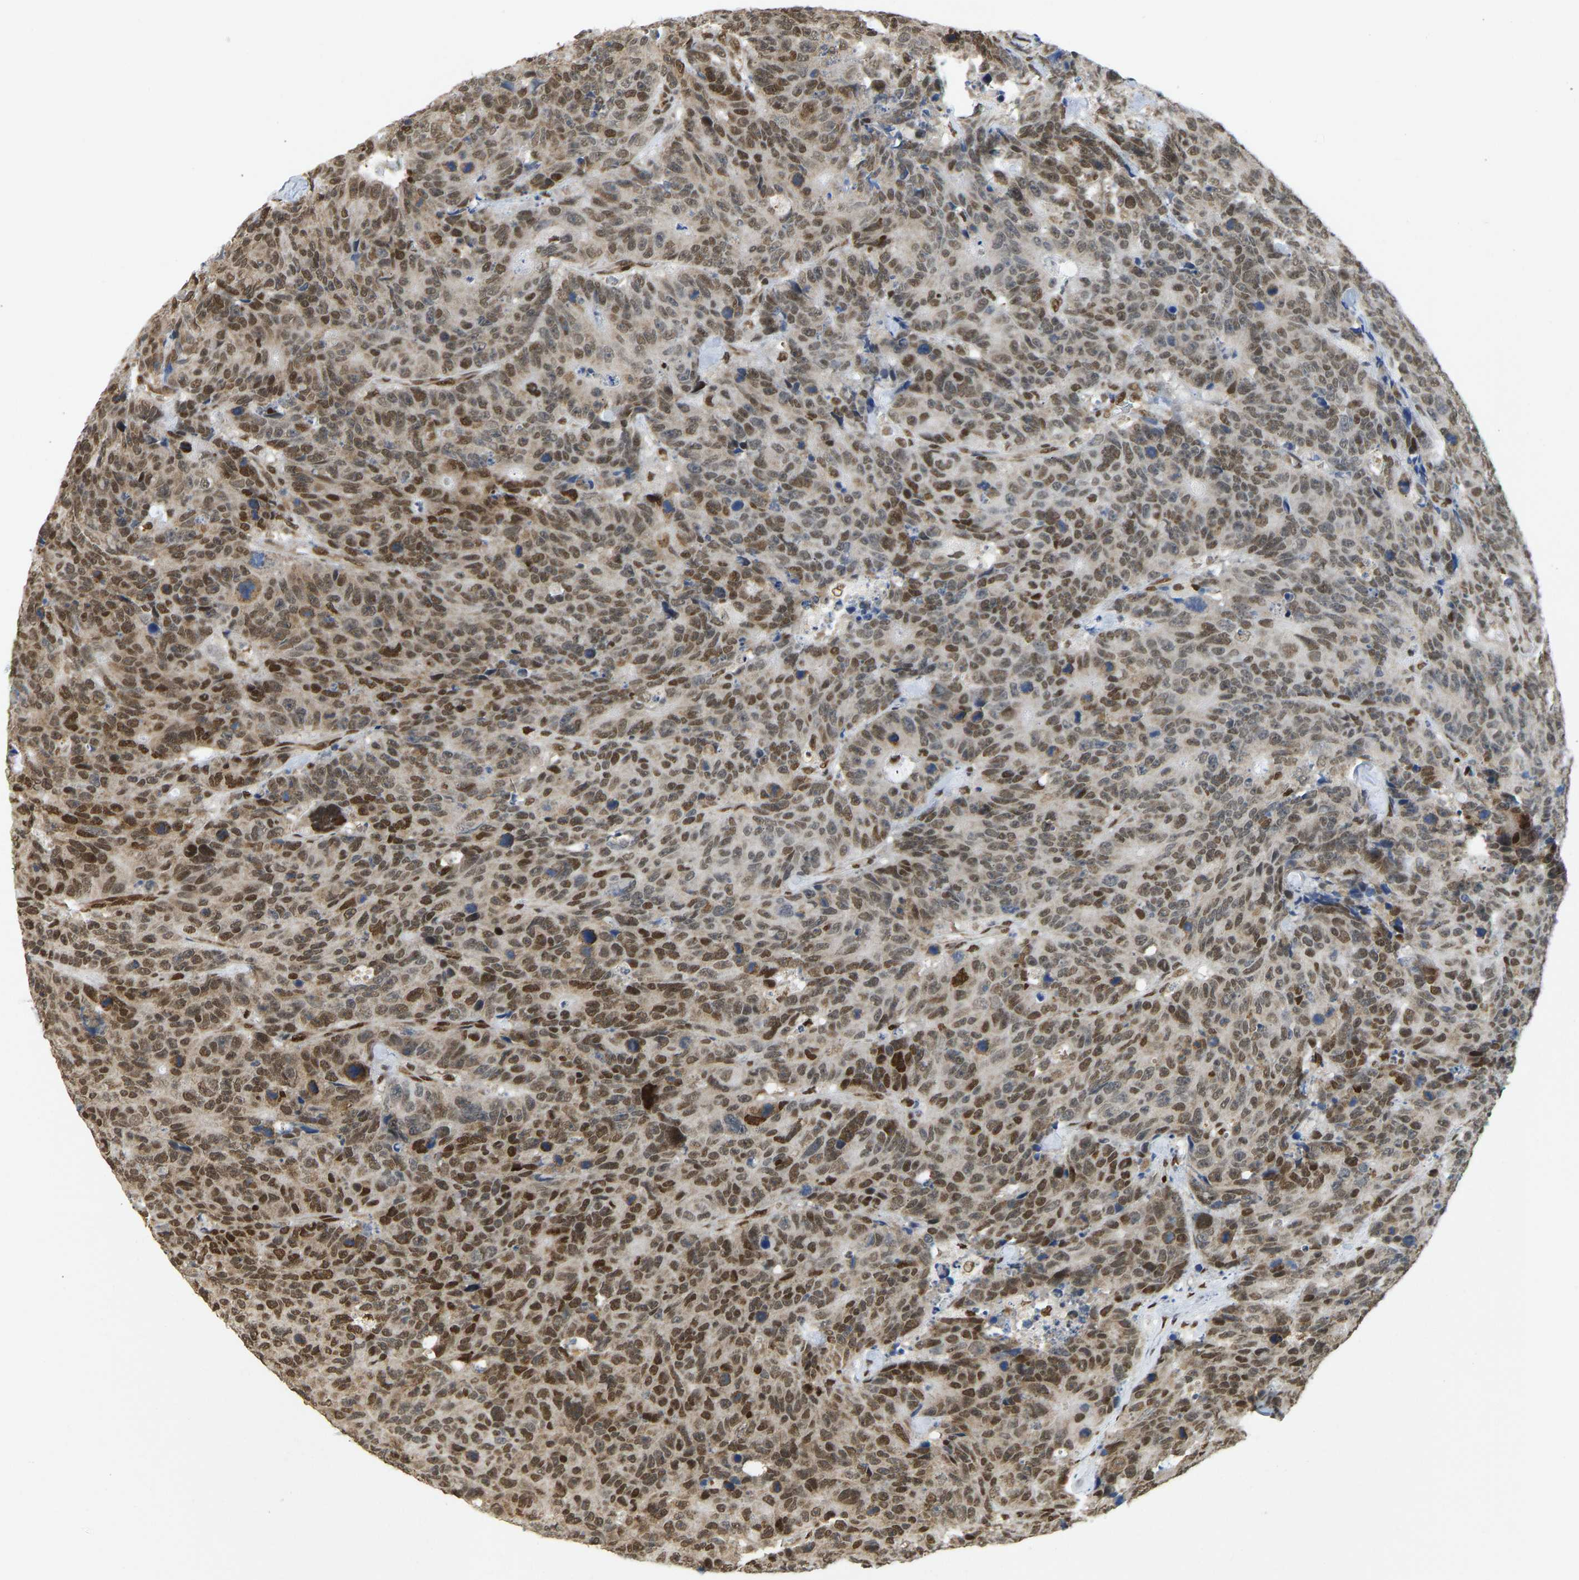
{"staining": {"intensity": "moderate", "quantity": ">75%", "location": "nuclear"}, "tissue": "colorectal cancer", "cell_type": "Tumor cells", "image_type": "cancer", "snomed": [{"axis": "morphology", "description": "Adenocarcinoma, NOS"}, {"axis": "topography", "description": "Colon"}], "caption": "Immunohistochemistry micrograph of neoplastic tissue: human colorectal adenocarcinoma stained using immunohistochemistry (IHC) reveals medium levels of moderate protein expression localized specifically in the nuclear of tumor cells, appearing as a nuclear brown color.", "gene": "ZSCAN20", "patient": {"sex": "female", "age": 86}}